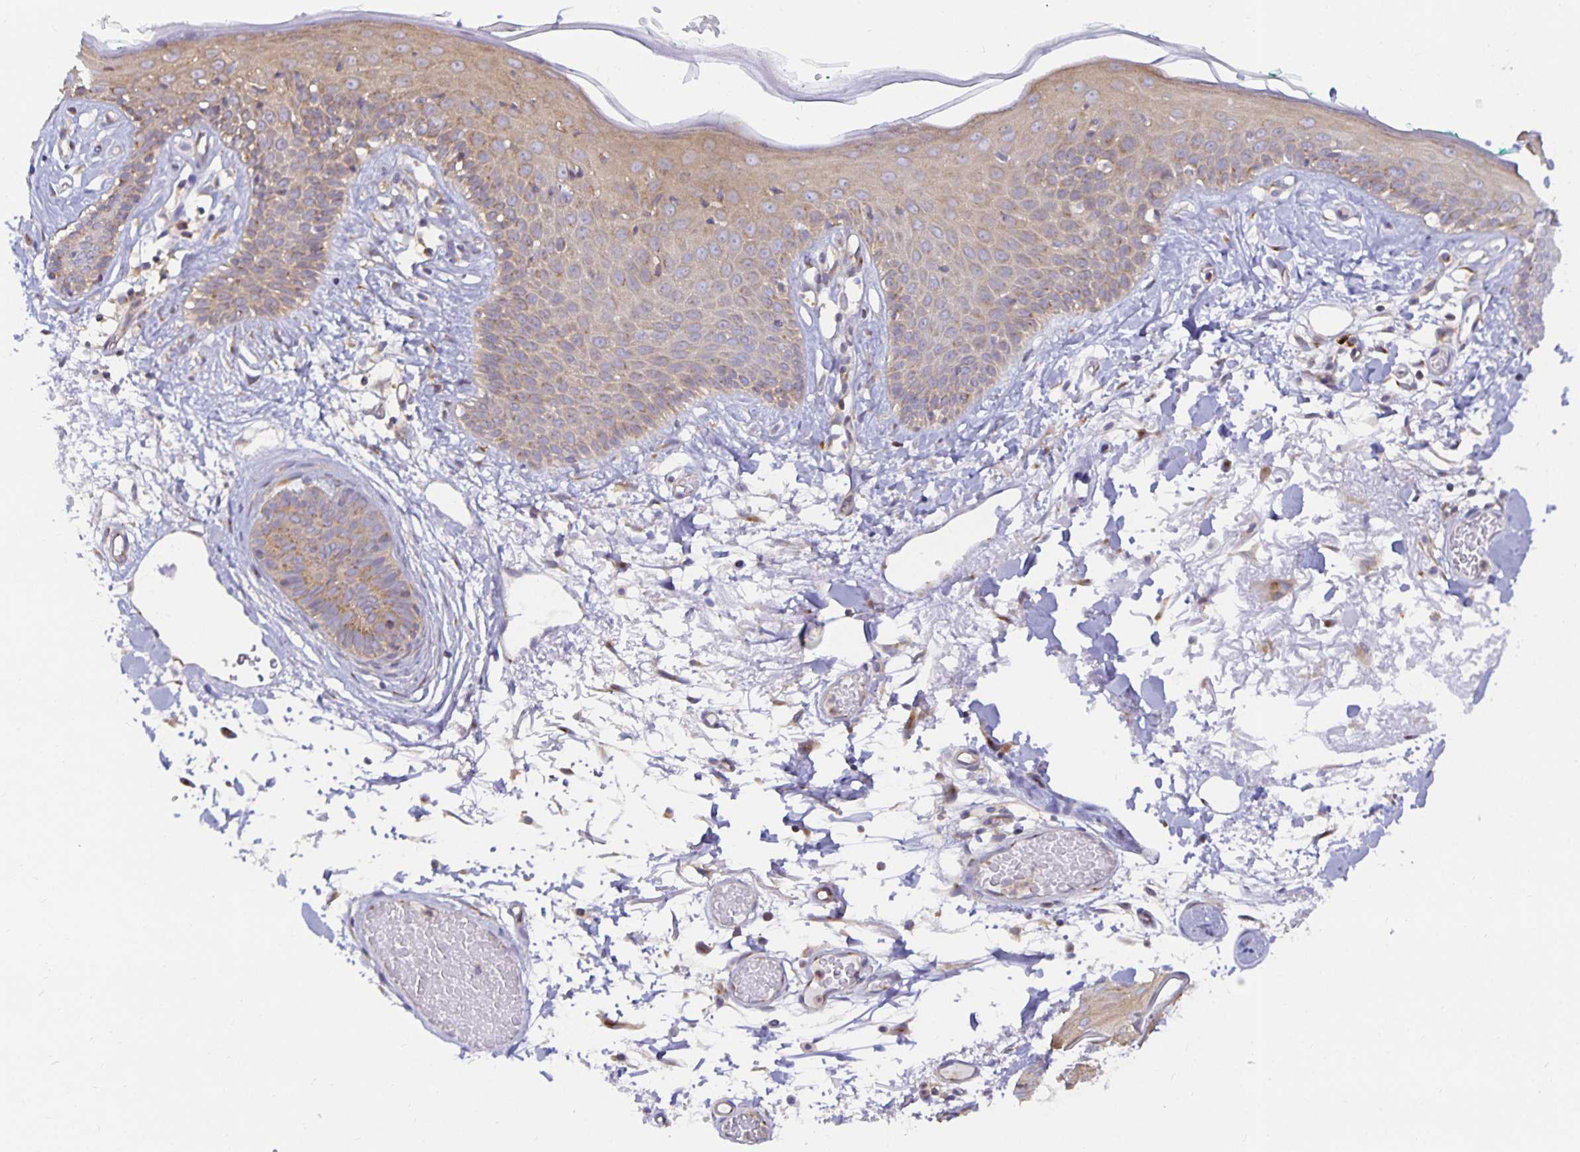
{"staining": {"intensity": "weak", "quantity": ">75%", "location": "cytoplasmic/membranous"}, "tissue": "skin", "cell_type": "Fibroblasts", "image_type": "normal", "snomed": [{"axis": "morphology", "description": "Normal tissue, NOS"}, {"axis": "topography", "description": "Skin"}], "caption": "Immunohistochemistry (IHC) of unremarkable skin demonstrates low levels of weak cytoplasmic/membranous staining in approximately >75% of fibroblasts.", "gene": "USO1", "patient": {"sex": "male", "age": 79}}